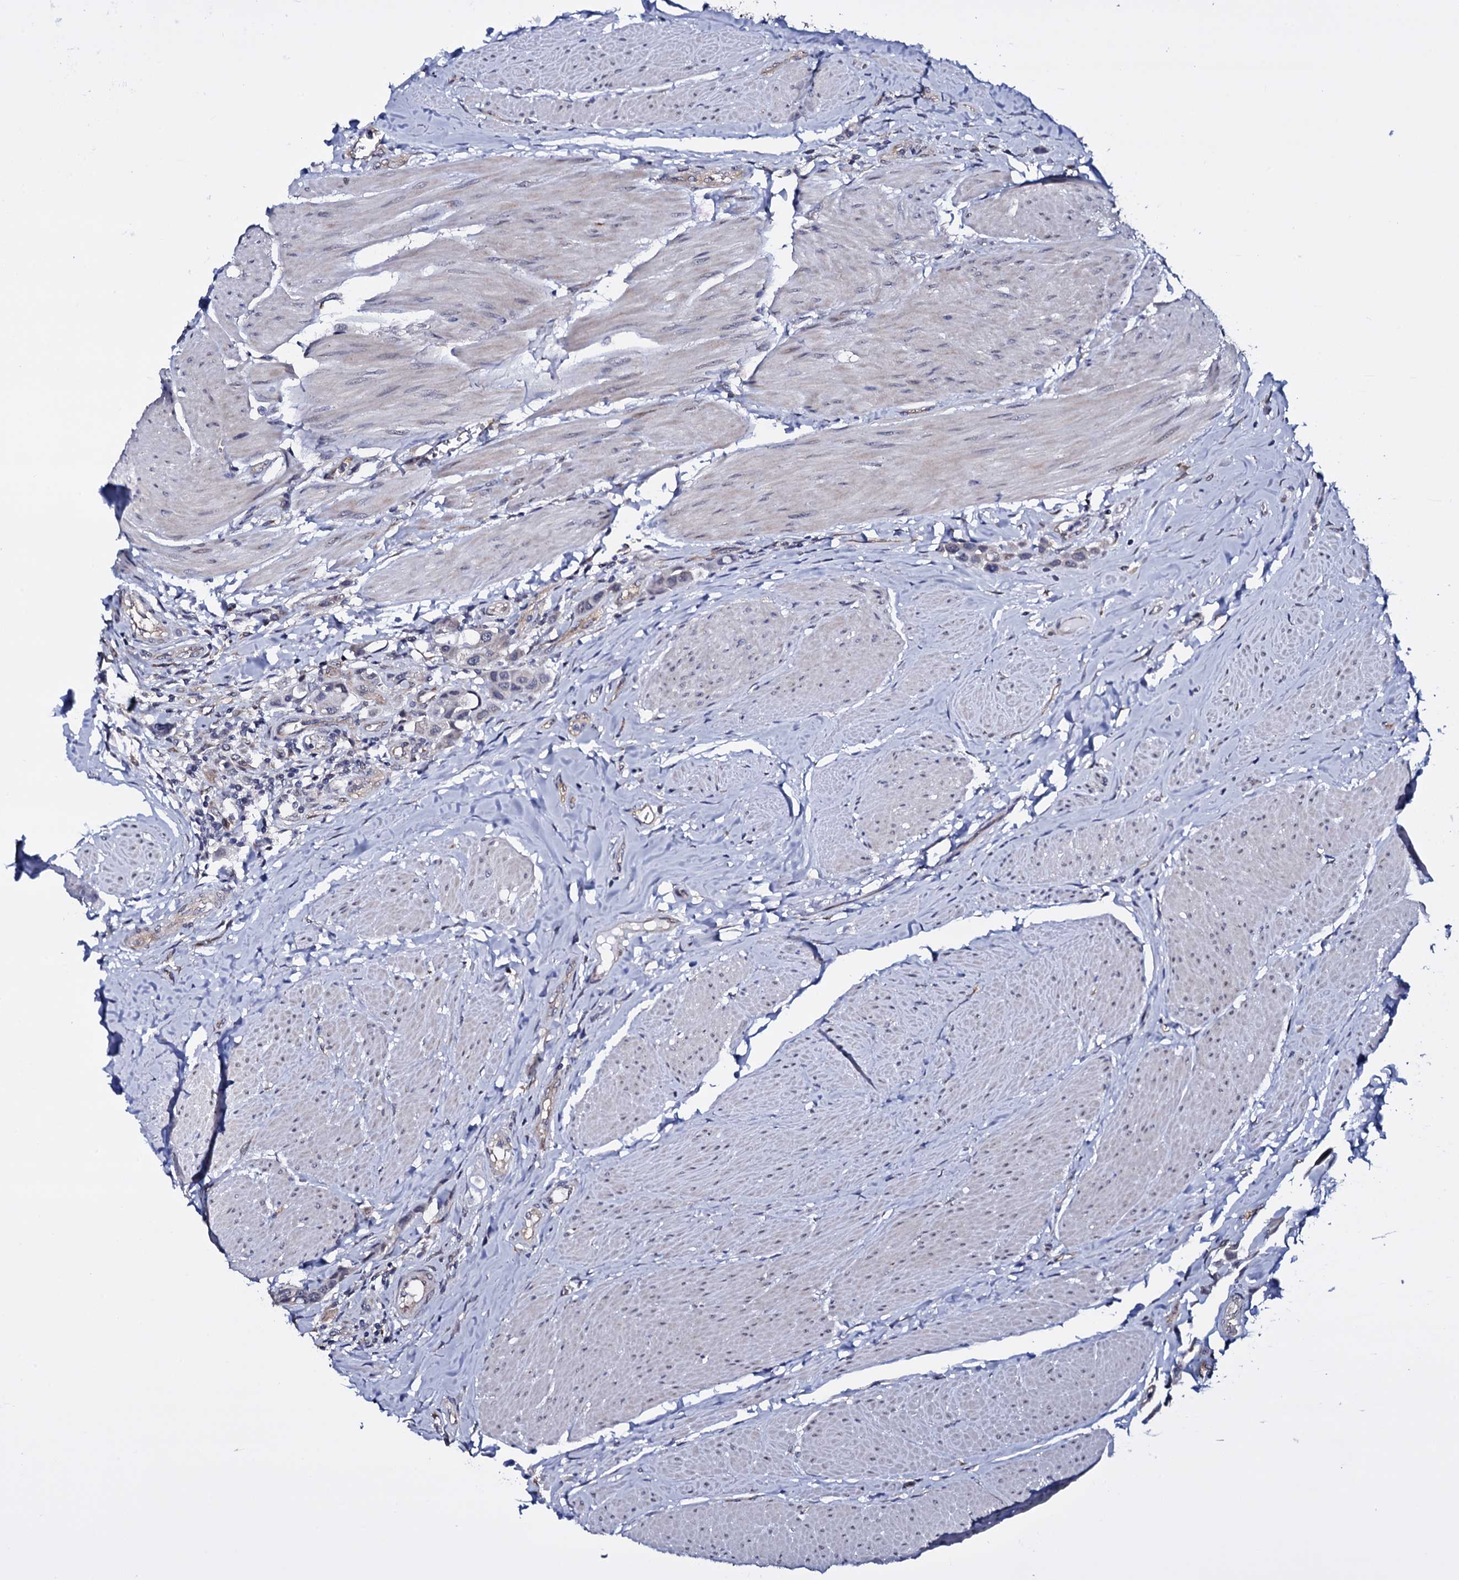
{"staining": {"intensity": "negative", "quantity": "none", "location": "none"}, "tissue": "urothelial cancer", "cell_type": "Tumor cells", "image_type": "cancer", "snomed": [{"axis": "morphology", "description": "Urothelial carcinoma, High grade"}, {"axis": "topography", "description": "Urinary bladder"}], "caption": "Immunohistochemical staining of urothelial cancer reveals no significant staining in tumor cells.", "gene": "GAREM1", "patient": {"sex": "male", "age": 50}}